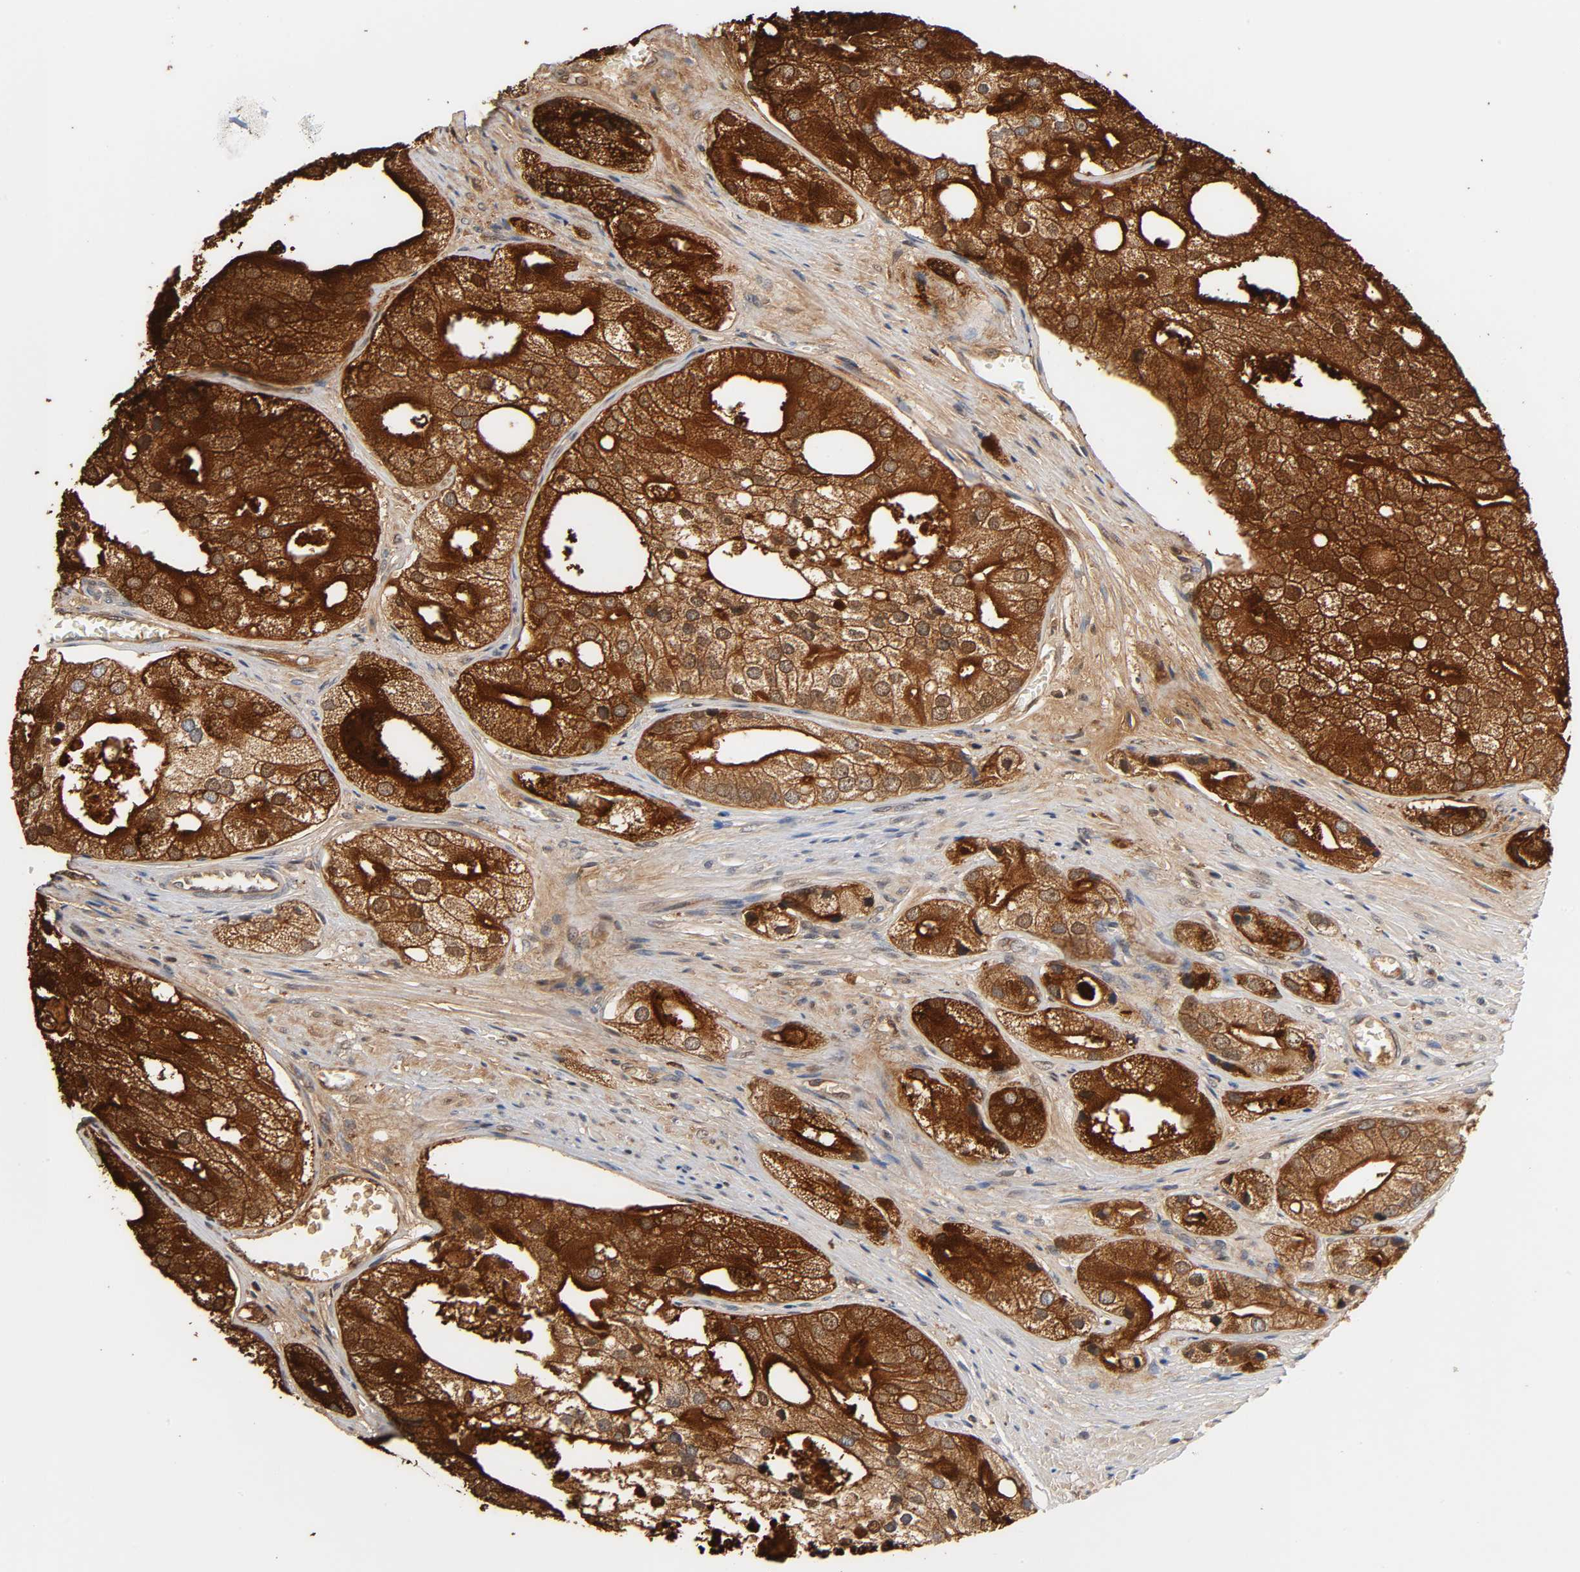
{"staining": {"intensity": "strong", "quantity": ">75%", "location": "cytoplasmic/membranous,nuclear"}, "tissue": "prostate cancer", "cell_type": "Tumor cells", "image_type": "cancer", "snomed": [{"axis": "morphology", "description": "Adenocarcinoma, Low grade"}, {"axis": "topography", "description": "Prostate"}], "caption": "A high-resolution image shows immunohistochemistry staining of prostate adenocarcinoma (low-grade), which reveals strong cytoplasmic/membranous and nuclear staining in about >75% of tumor cells.", "gene": "ACP3", "patient": {"sex": "male", "age": 69}}